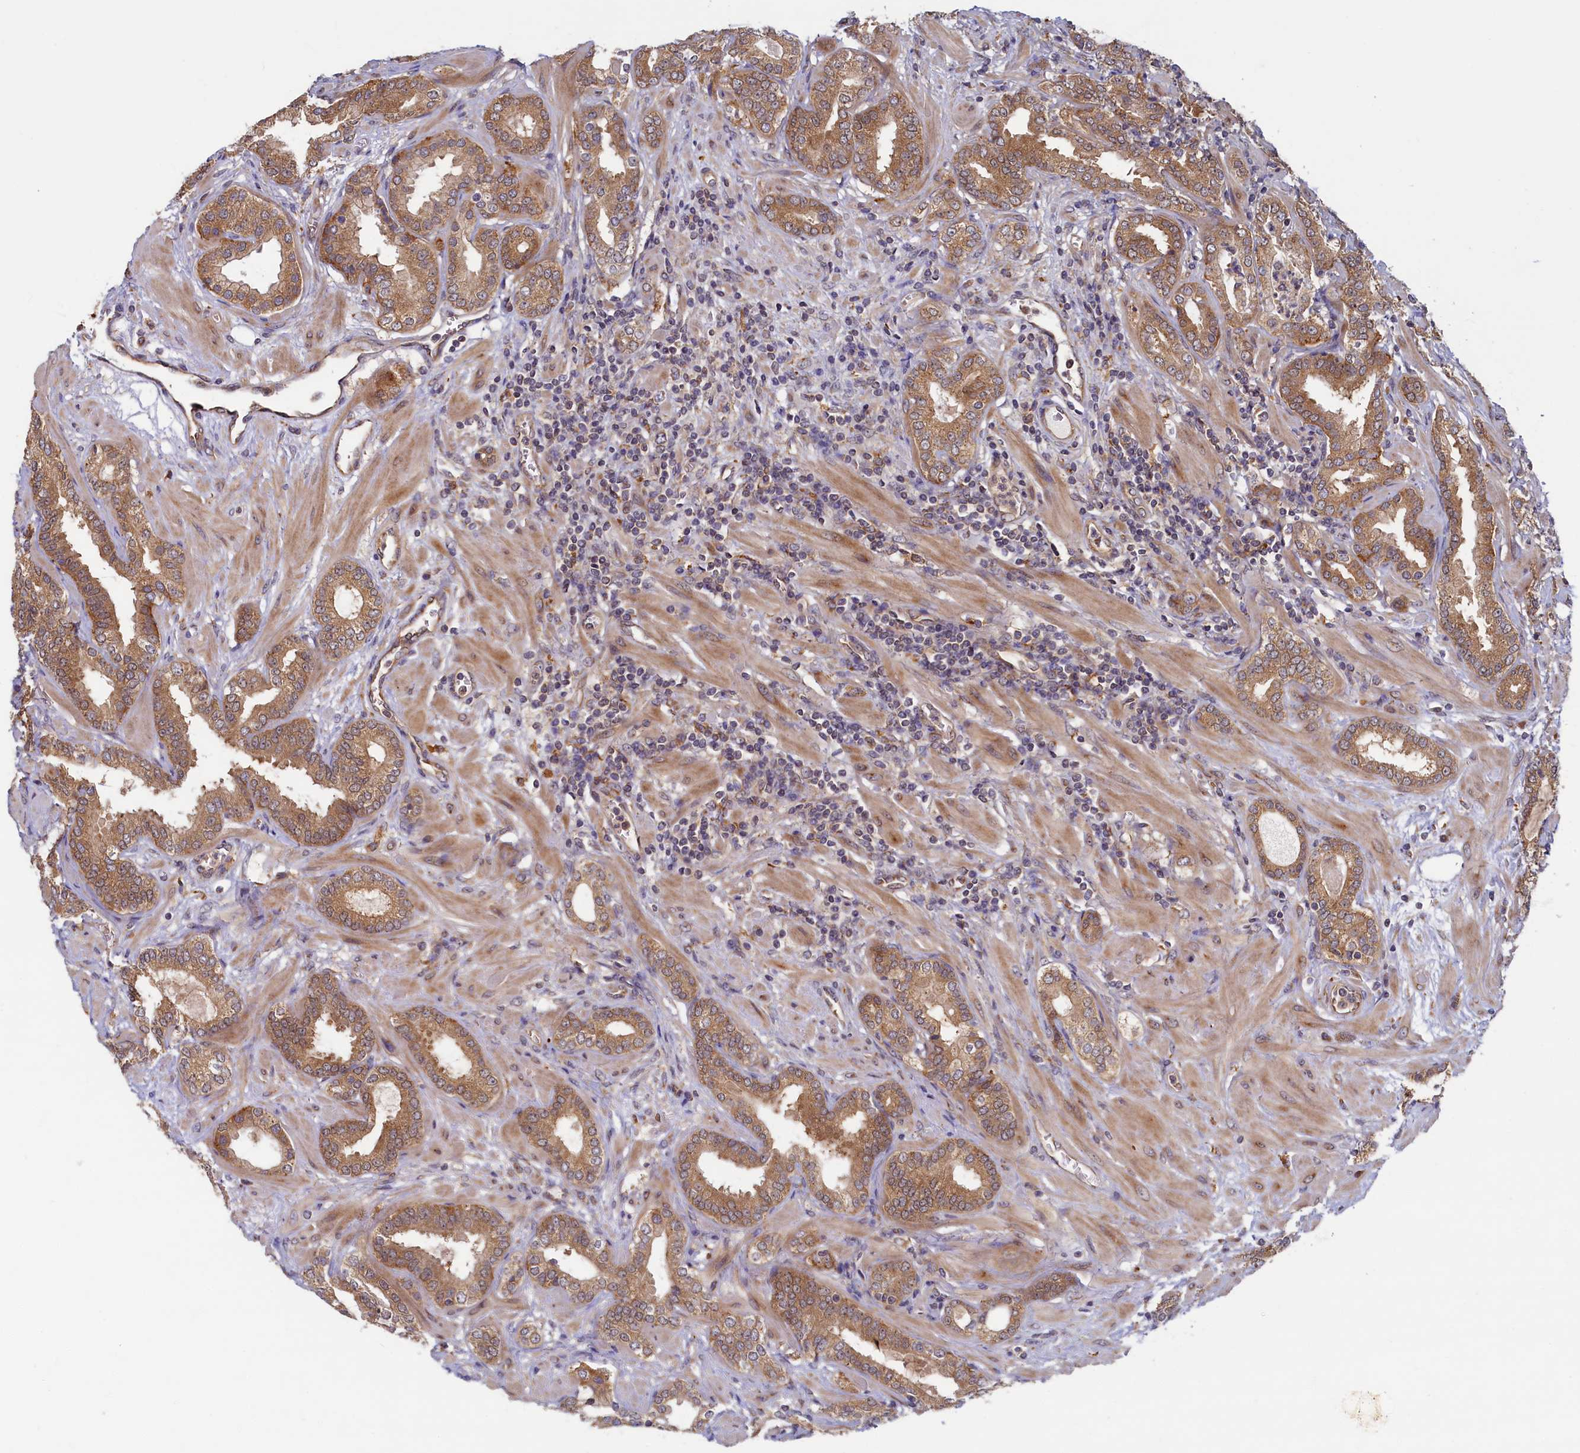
{"staining": {"intensity": "moderate", "quantity": ">75%", "location": "cytoplasmic/membranous"}, "tissue": "prostate cancer", "cell_type": "Tumor cells", "image_type": "cancer", "snomed": [{"axis": "morphology", "description": "Adenocarcinoma, High grade"}, {"axis": "topography", "description": "Prostate"}], "caption": "Immunohistochemistry (IHC) of prostate cancer (adenocarcinoma (high-grade)) exhibits medium levels of moderate cytoplasmic/membranous expression in approximately >75% of tumor cells.", "gene": "STX12", "patient": {"sex": "male", "age": 64}}